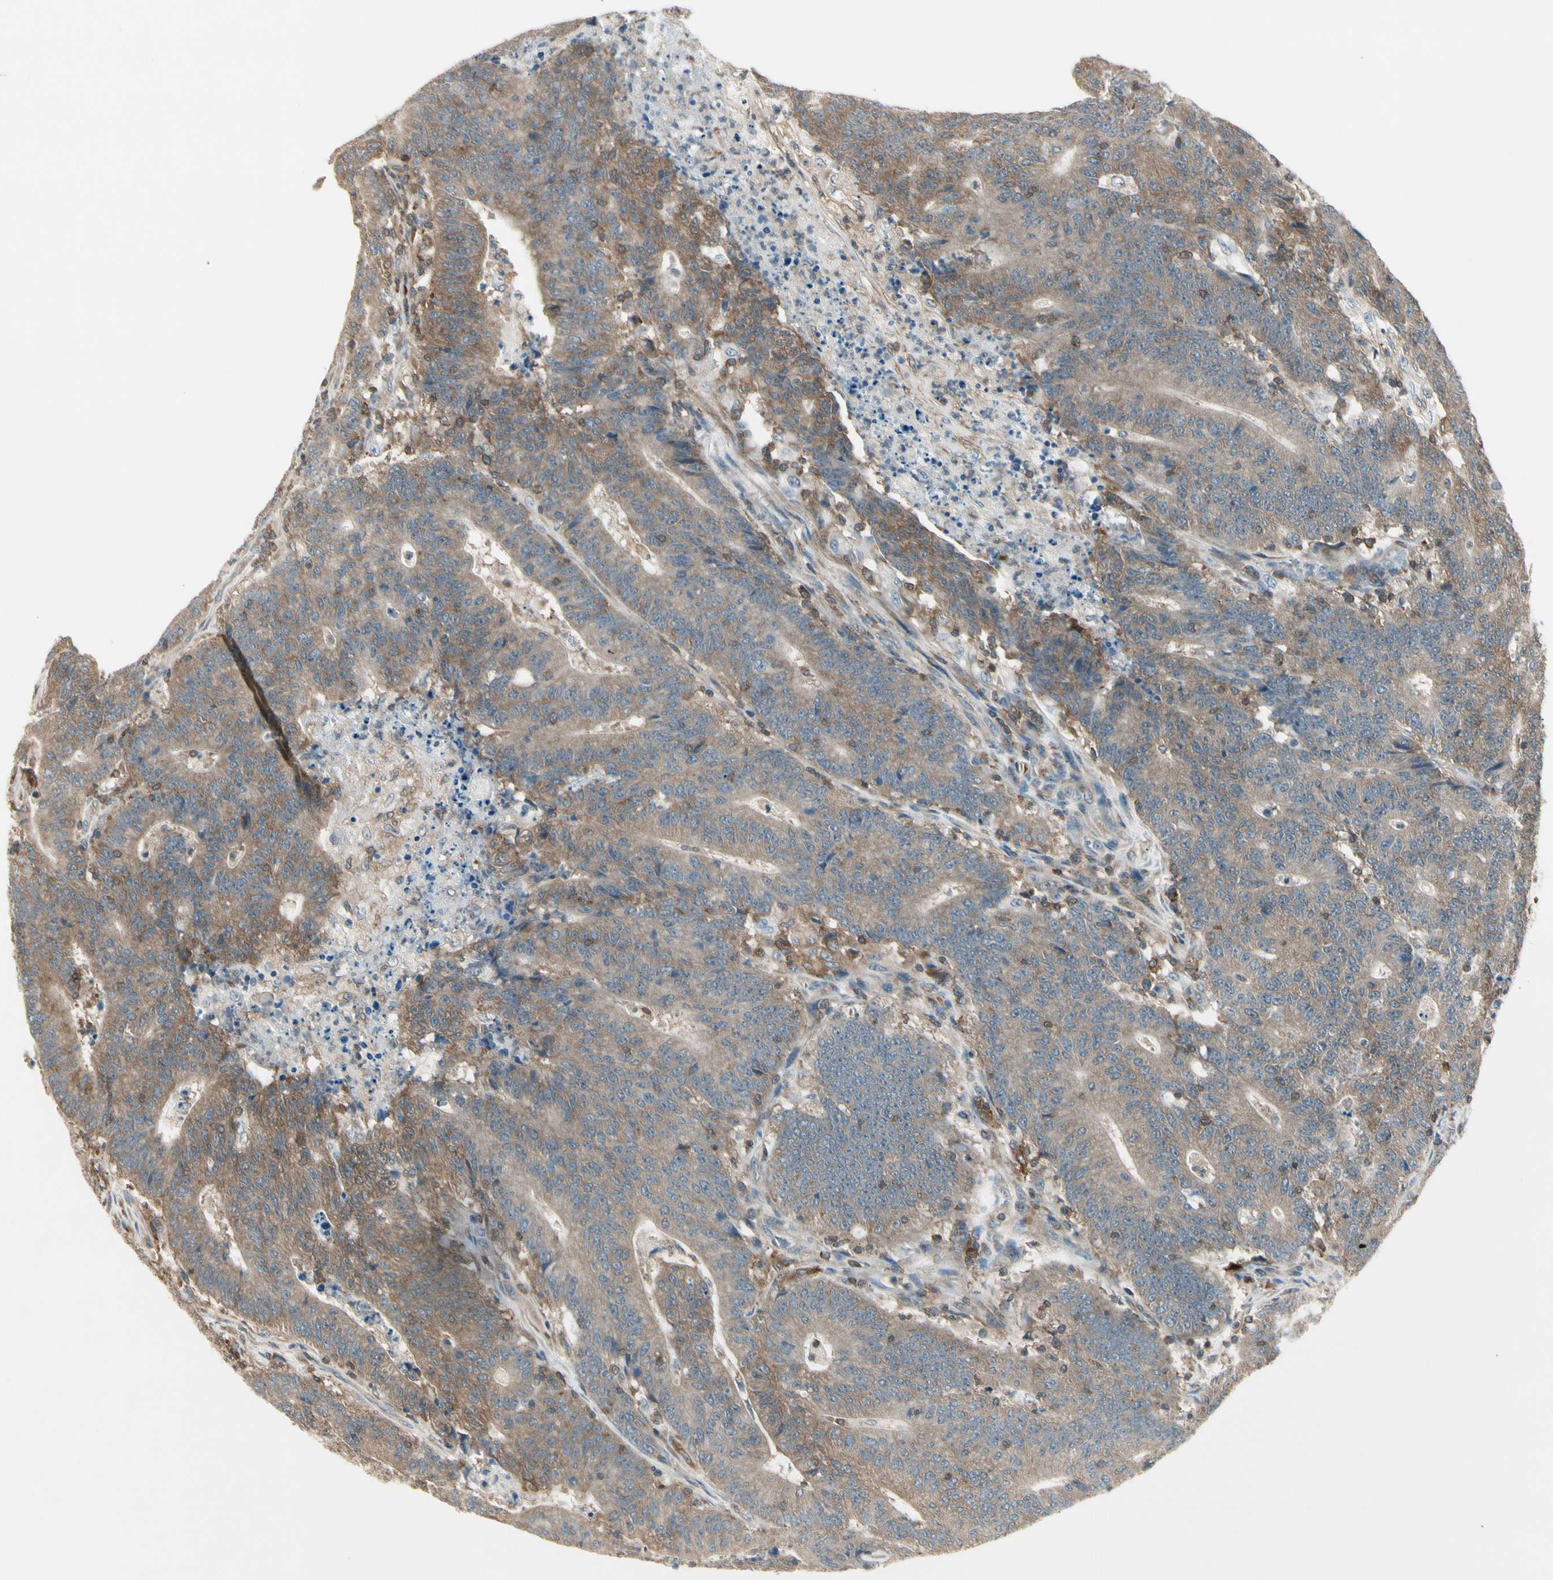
{"staining": {"intensity": "weak", "quantity": ">75%", "location": "cytoplasmic/membranous"}, "tissue": "colorectal cancer", "cell_type": "Tumor cells", "image_type": "cancer", "snomed": [{"axis": "morphology", "description": "Normal tissue, NOS"}, {"axis": "morphology", "description": "Adenocarcinoma, NOS"}, {"axis": "topography", "description": "Colon"}], "caption": "Protein expression analysis of human colorectal cancer reveals weak cytoplasmic/membranous expression in approximately >75% of tumor cells. The protein is shown in brown color, while the nuclei are stained blue.", "gene": "OXSR1", "patient": {"sex": "female", "age": 75}}